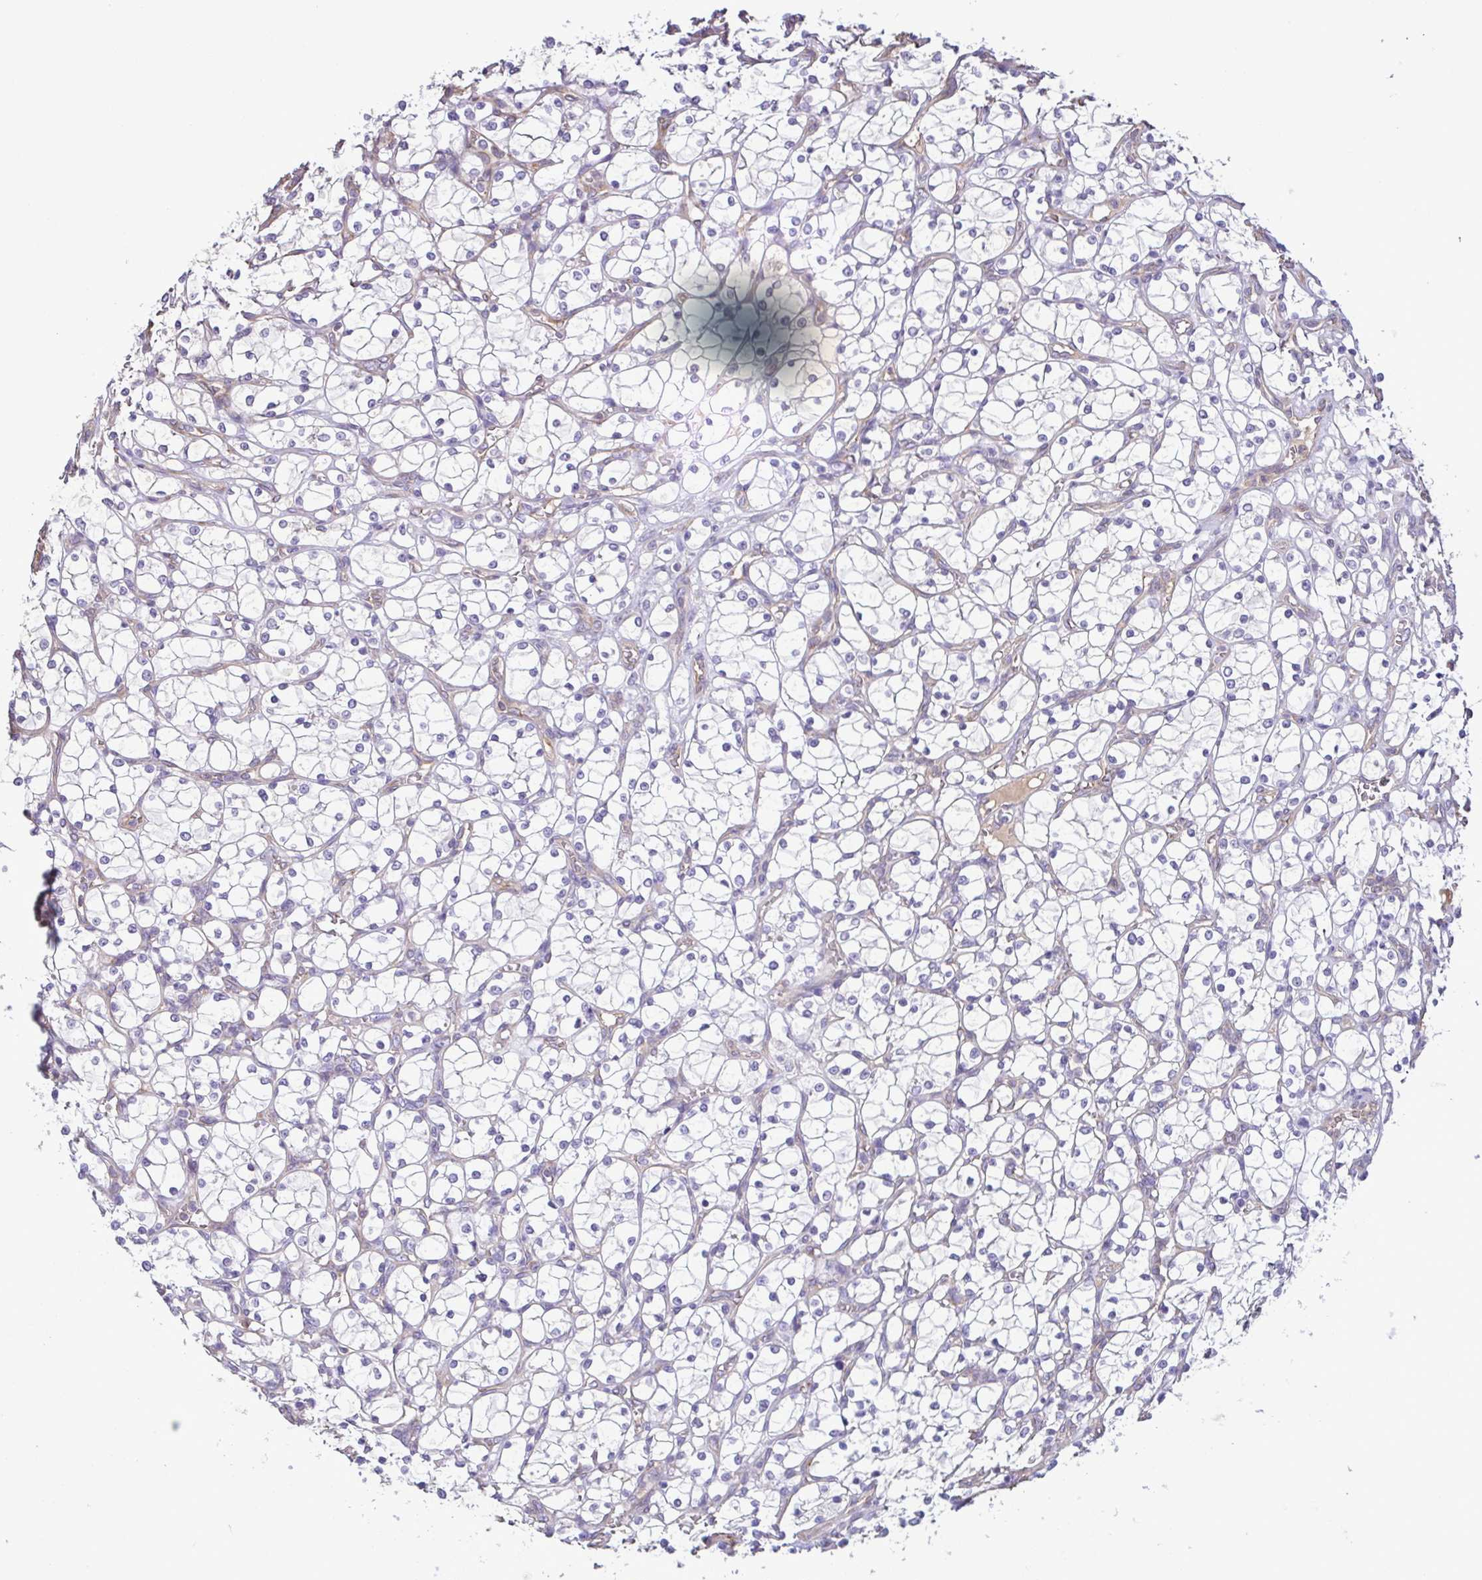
{"staining": {"intensity": "negative", "quantity": "none", "location": "none"}, "tissue": "renal cancer", "cell_type": "Tumor cells", "image_type": "cancer", "snomed": [{"axis": "morphology", "description": "Adenocarcinoma, NOS"}, {"axis": "topography", "description": "Kidney"}], "caption": "Image shows no protein positivity in tumor cells of renal adenocarcinoma tissue.", "gene": "MYL10", "patient": {"sex": "female", "age": 69}}